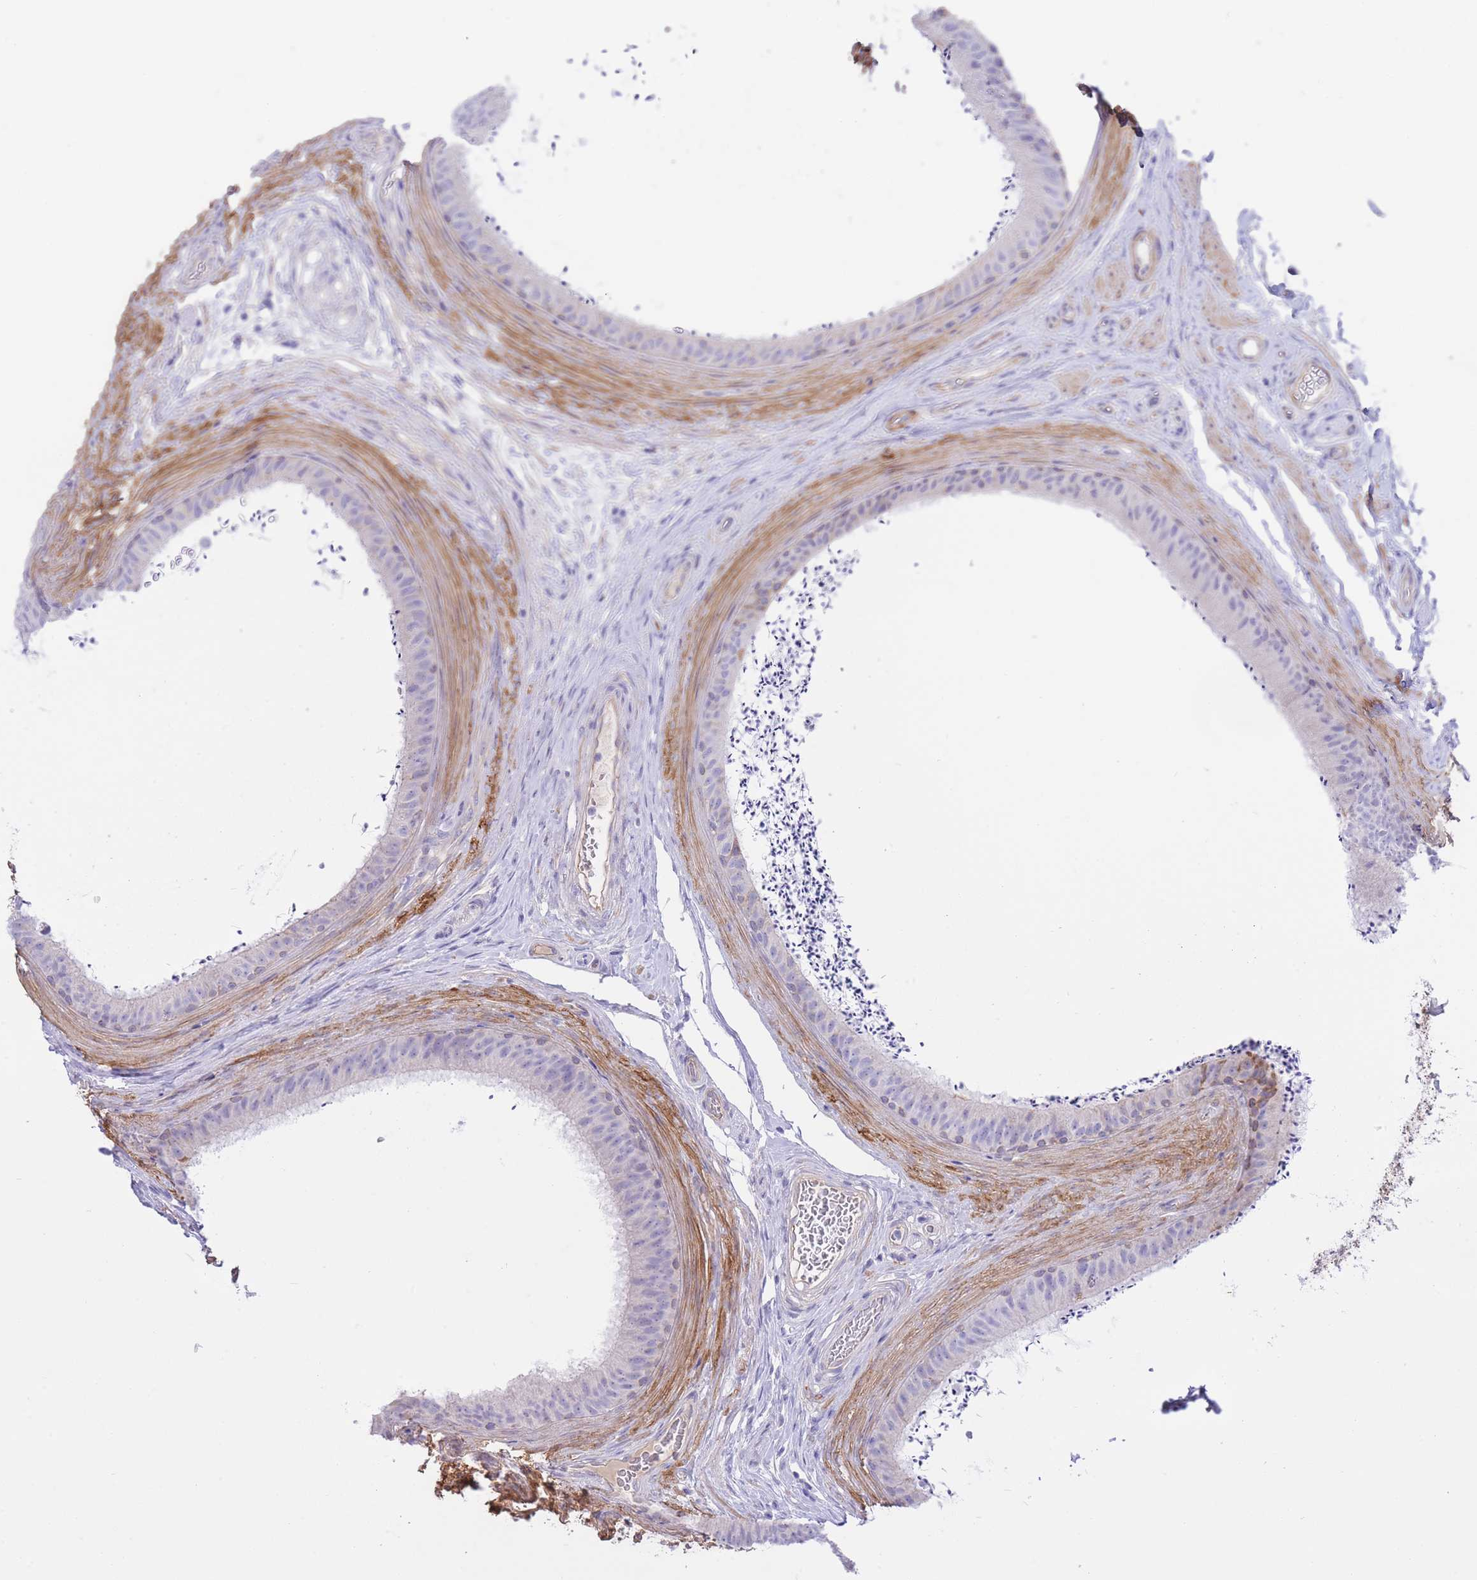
{"staining": {"intensity": "negative", "quantity": "none", "location": "none"}, "tissue": "epididymis", "cell_type": "Glandular cells", "image_type": "normal", "snomed": [{"axis": "morphology", "description": "Normal tissue, NOS"}, {"axis": "topography", "description": "Testis"}, {"axis": "topography", "description": "Epididymis"}], "caption": "Glandular cells are negative for brown protein staining in benign epididymis. The staining is performed using DAB brown chromogen with nuclei counter-stained in using hematoxylin.", "gene": "PGM1", "patient": {"sex": "male", "age": 41}}